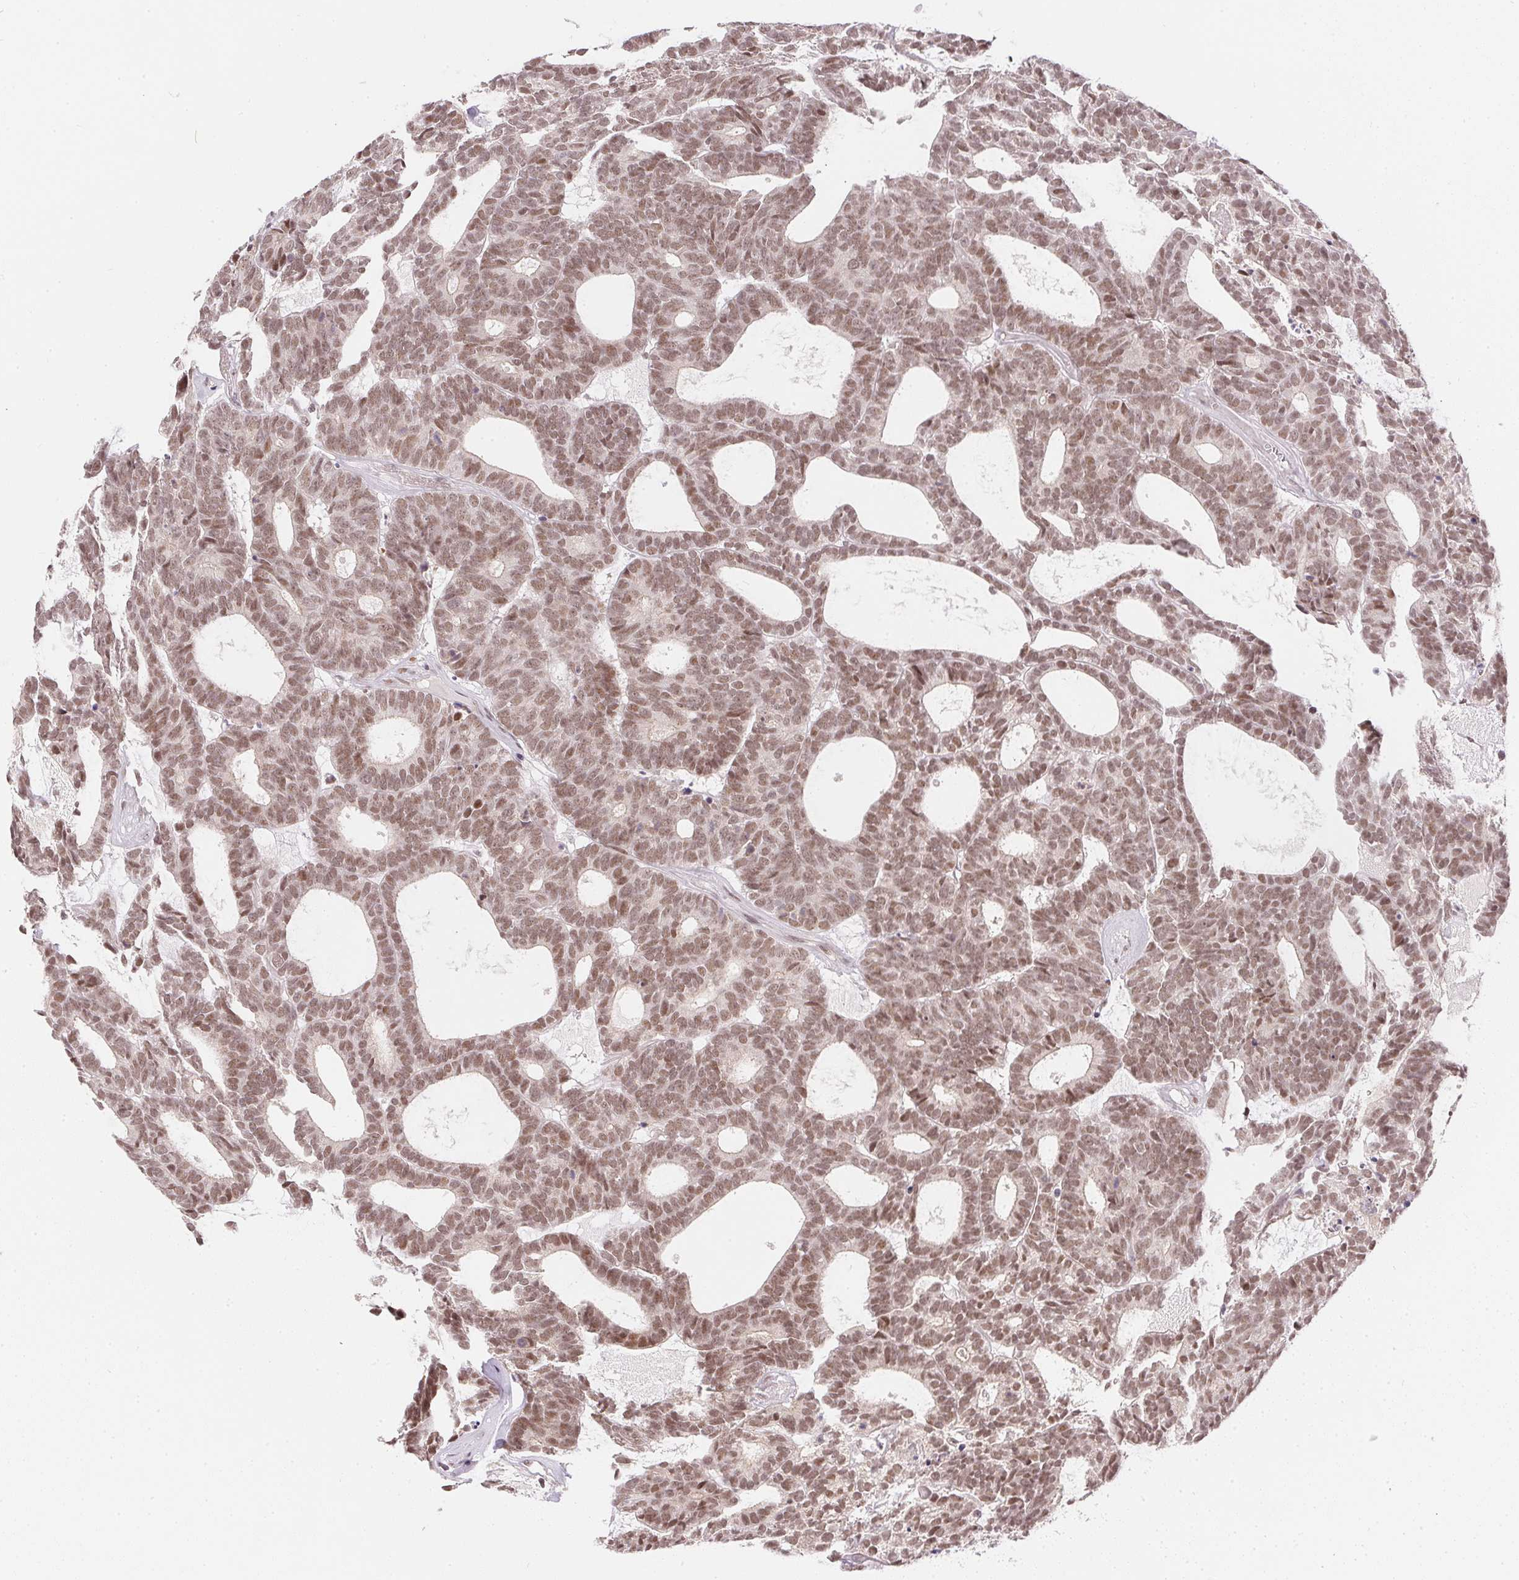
{"staining": {"intensity": "moderate", "quantity": ">75%", "location": "nuclear"}, "tissue": "head and neck cancer", "cell_type": "Tumor cells", "image_type": "cancer", "snomed": [{"axis": "morphology", "description": "Adenocarcinoma, NOS"}, {"axis": "topography", "description": "Head-Neck"}], "caption": "Head and neck adenocarcinoma stained with DAB (3,3'-diaminobenzidine) IHC reveals medium levels of moderate nuclear staining in approximately >75% of tumor cells. The staining is performed using DAB (3,3'-diaminobenzidine) brown chromogen to label protein expression. The nuclei are counter-stained blue using hematoxylin.", "gene": "KDM4D", "patient": {"sex": "female", "age": 81}}